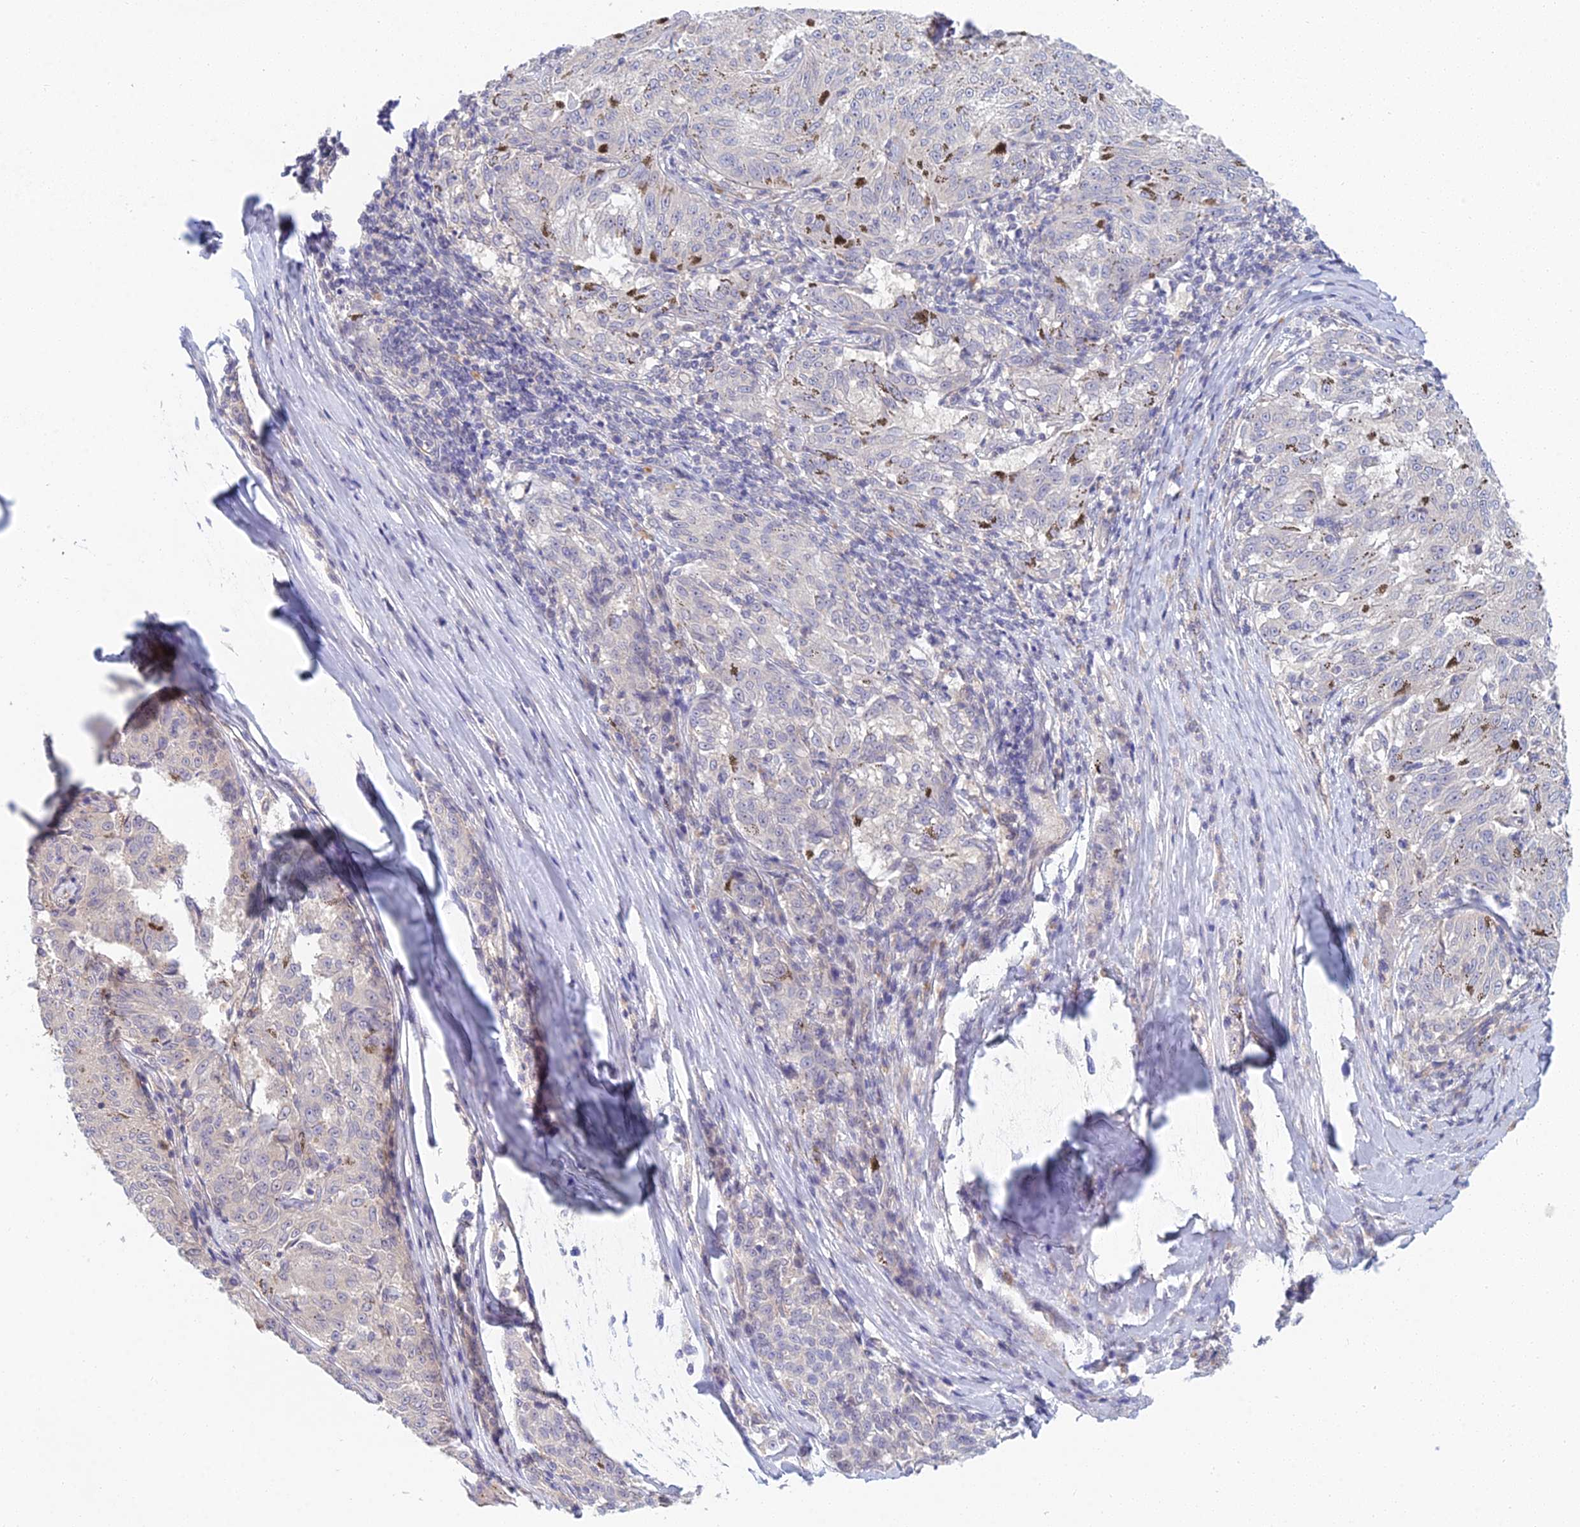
{"staining": {"intensity": "negative", "quantity": "none", "location": "none"}, "tissue": "melanoma", "cell_type": "Tumor cells", "image_type": "cancer", "snomed": [{"axis": "morphology", "description": "Malignant melanoma, NOS"}, {"axis": "topography", "description": "Skin"}], "caption": "Tumor cells show no significant positivity in malignant melanoma.", "gene": "METTL26", "patient": {"sex": "female", "age": 72}}